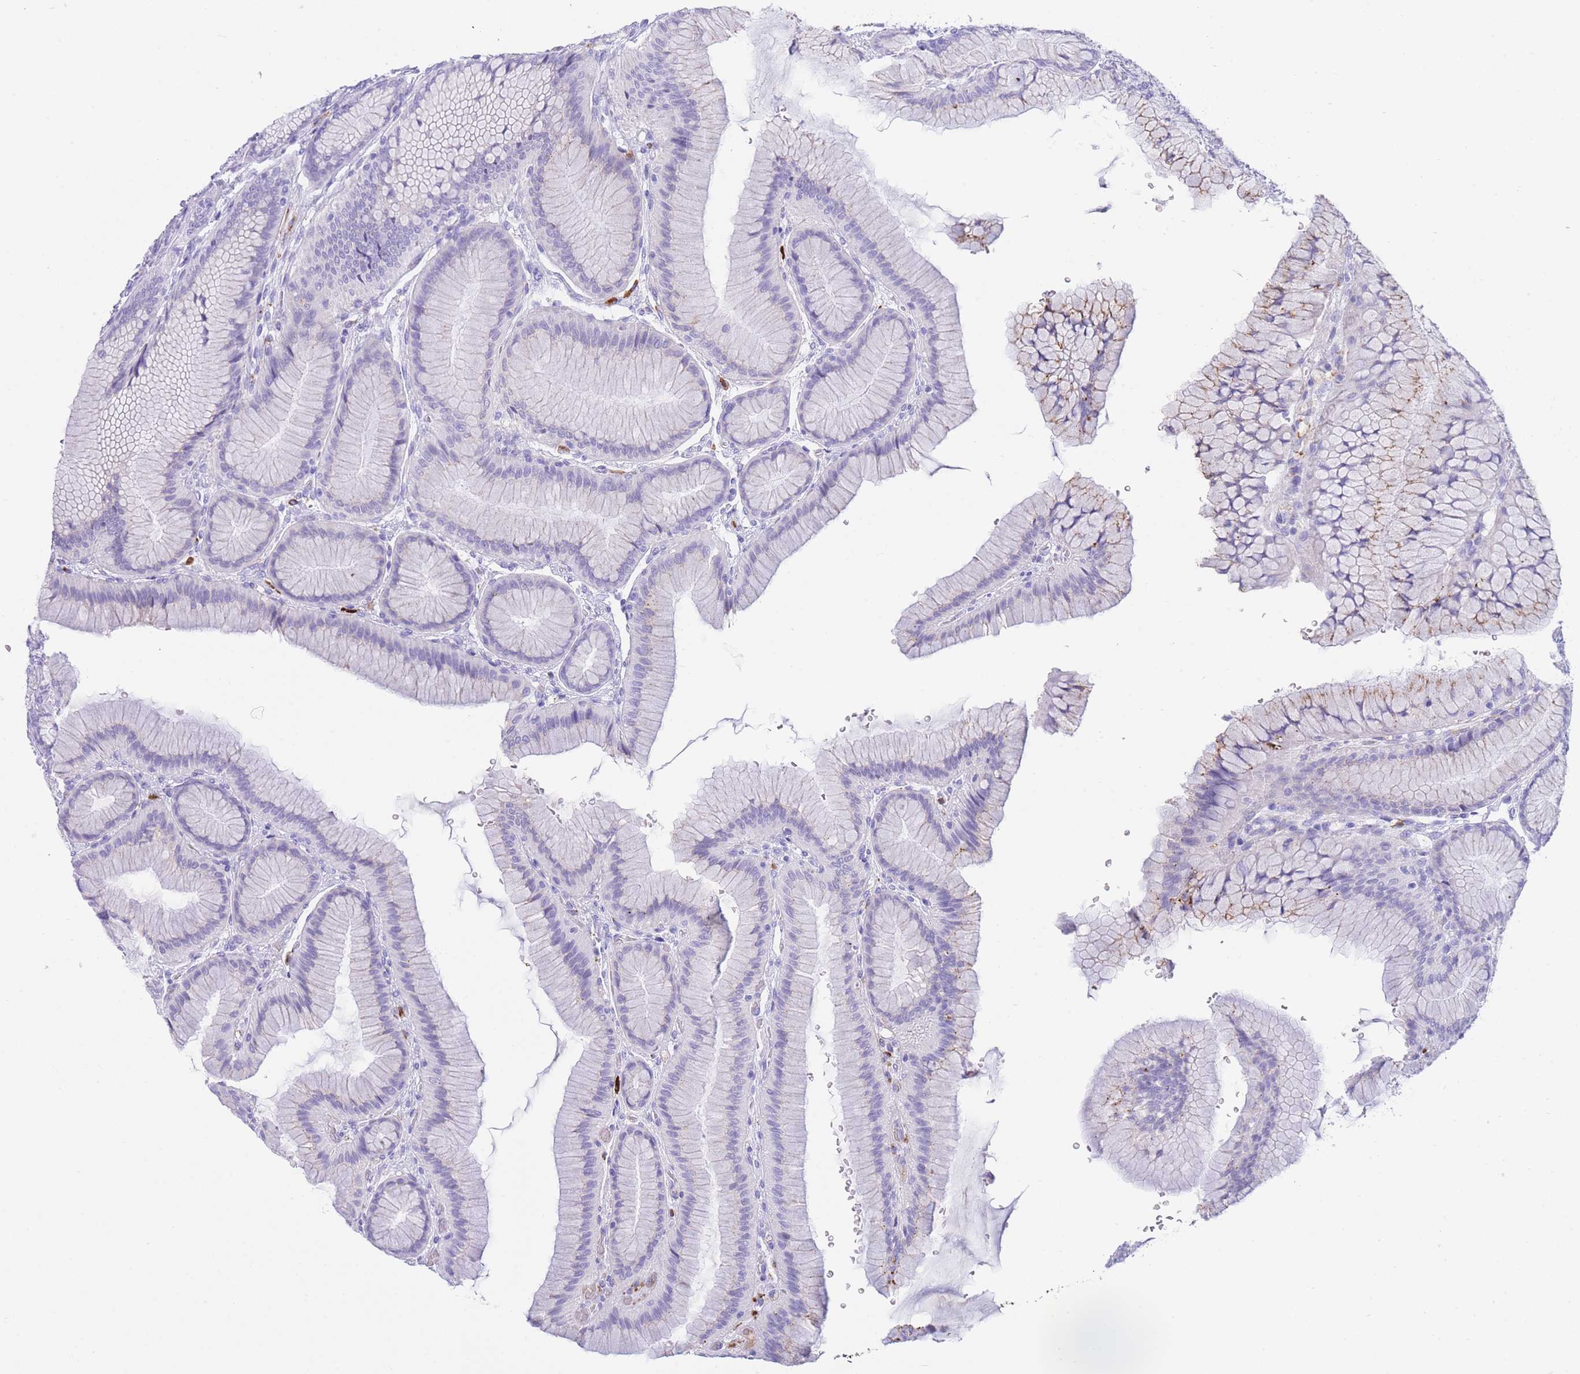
{"staining": {"intensity": "negative", "quantity": "none", "location": "none"}, "tissue": "stomach", "cell_type": "Glandular cells", "image_type": "normal", "snomed": [{"axis": "morphology", "description": "Normal tissue, NOS"}, {"axis": "morphology", "description": "Adenocarcinoma, NOS"}, {"axis": "morphology", "description": "Adenocarcinoma, High grade"}, {"axis": "topography", "description": "Stomach, upper"}, {"axis": "topography", "description": "Stomach"}], "caption": "A photomicrograph of stomach stained for a protein exhibits no brown staining in glandular cells. (DAB (3,3'-diaminobenzidine) IHC, high magnification).", "gene": "PLBD1", "patient": {"sex": "female", "age": 65}}